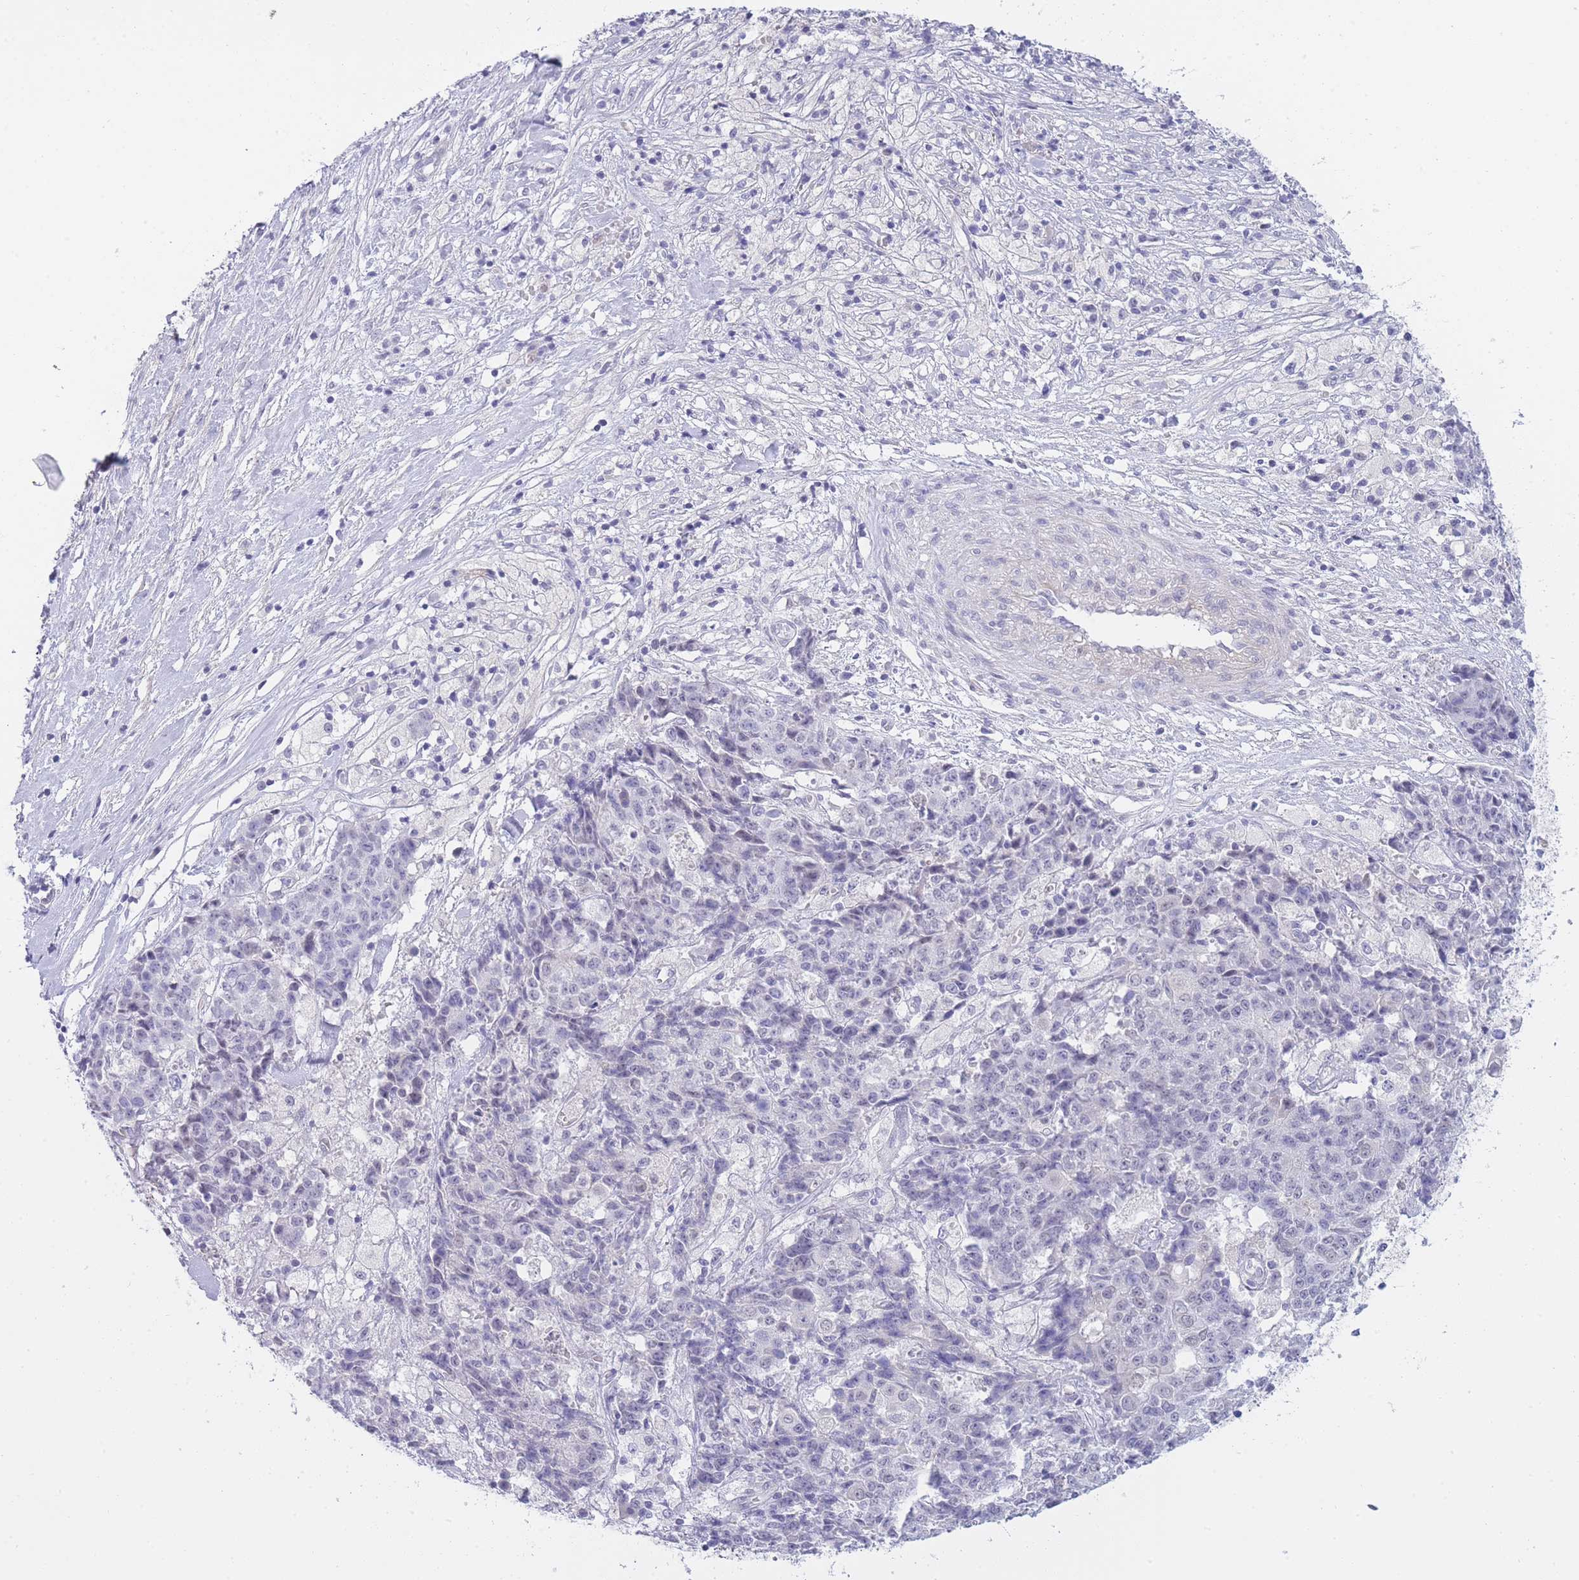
{"staining": {"intensity": "negative", "quantity": "none", "location": "none"}, "tissue": "ovarian cancer", "cell_type": "Tumor cells", "image_type": "cancer", "snomed": [{"axis": "morphology", "description": "Carcinoma, endometroid"}, {"axis": "topography", "description": "Ovary"}], "caption": "Tumor cells are negative for brown protein staining in ovarian cancer.", "gene": "PRR23B", "patient": {"sex": "female", "age": 42}}